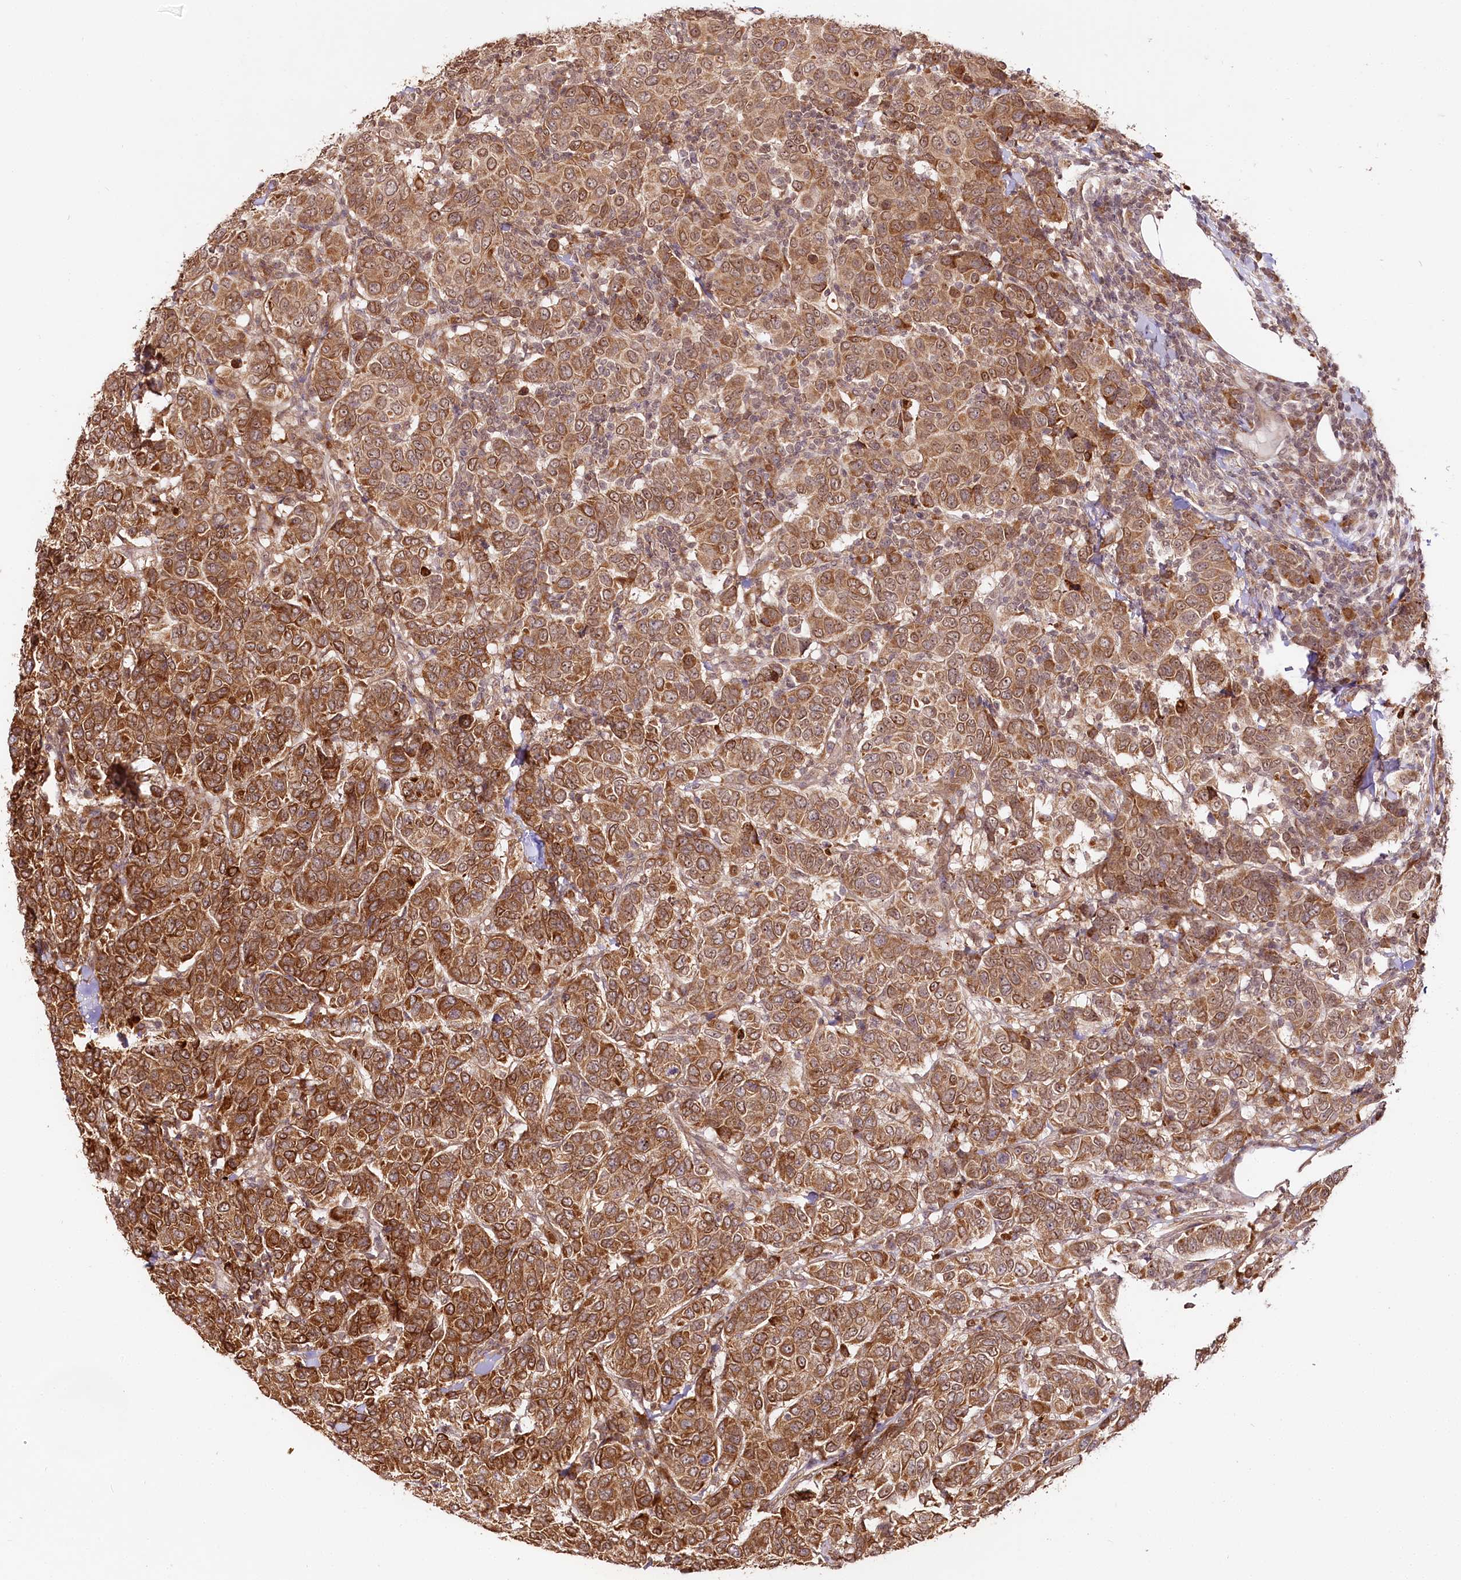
{"staining": {"intensity": "strong", "quantity": ">75%", "location": "cytoplasmic/membranous"}, "tissue": "breast cancer", "cell_type": "Tumor cells", "image_type": "cancer", "snomed": [{"axis": "morphology", "description": "Duct carcinoma"}, {"axis": "topography", "description": "Breast"}], "caption": "Breast cancer stained with a protein marker reveals strong staining in tumor cells.", "gene": "ENSG00000144785", "patient": {"sex": "female", "age": 55}}